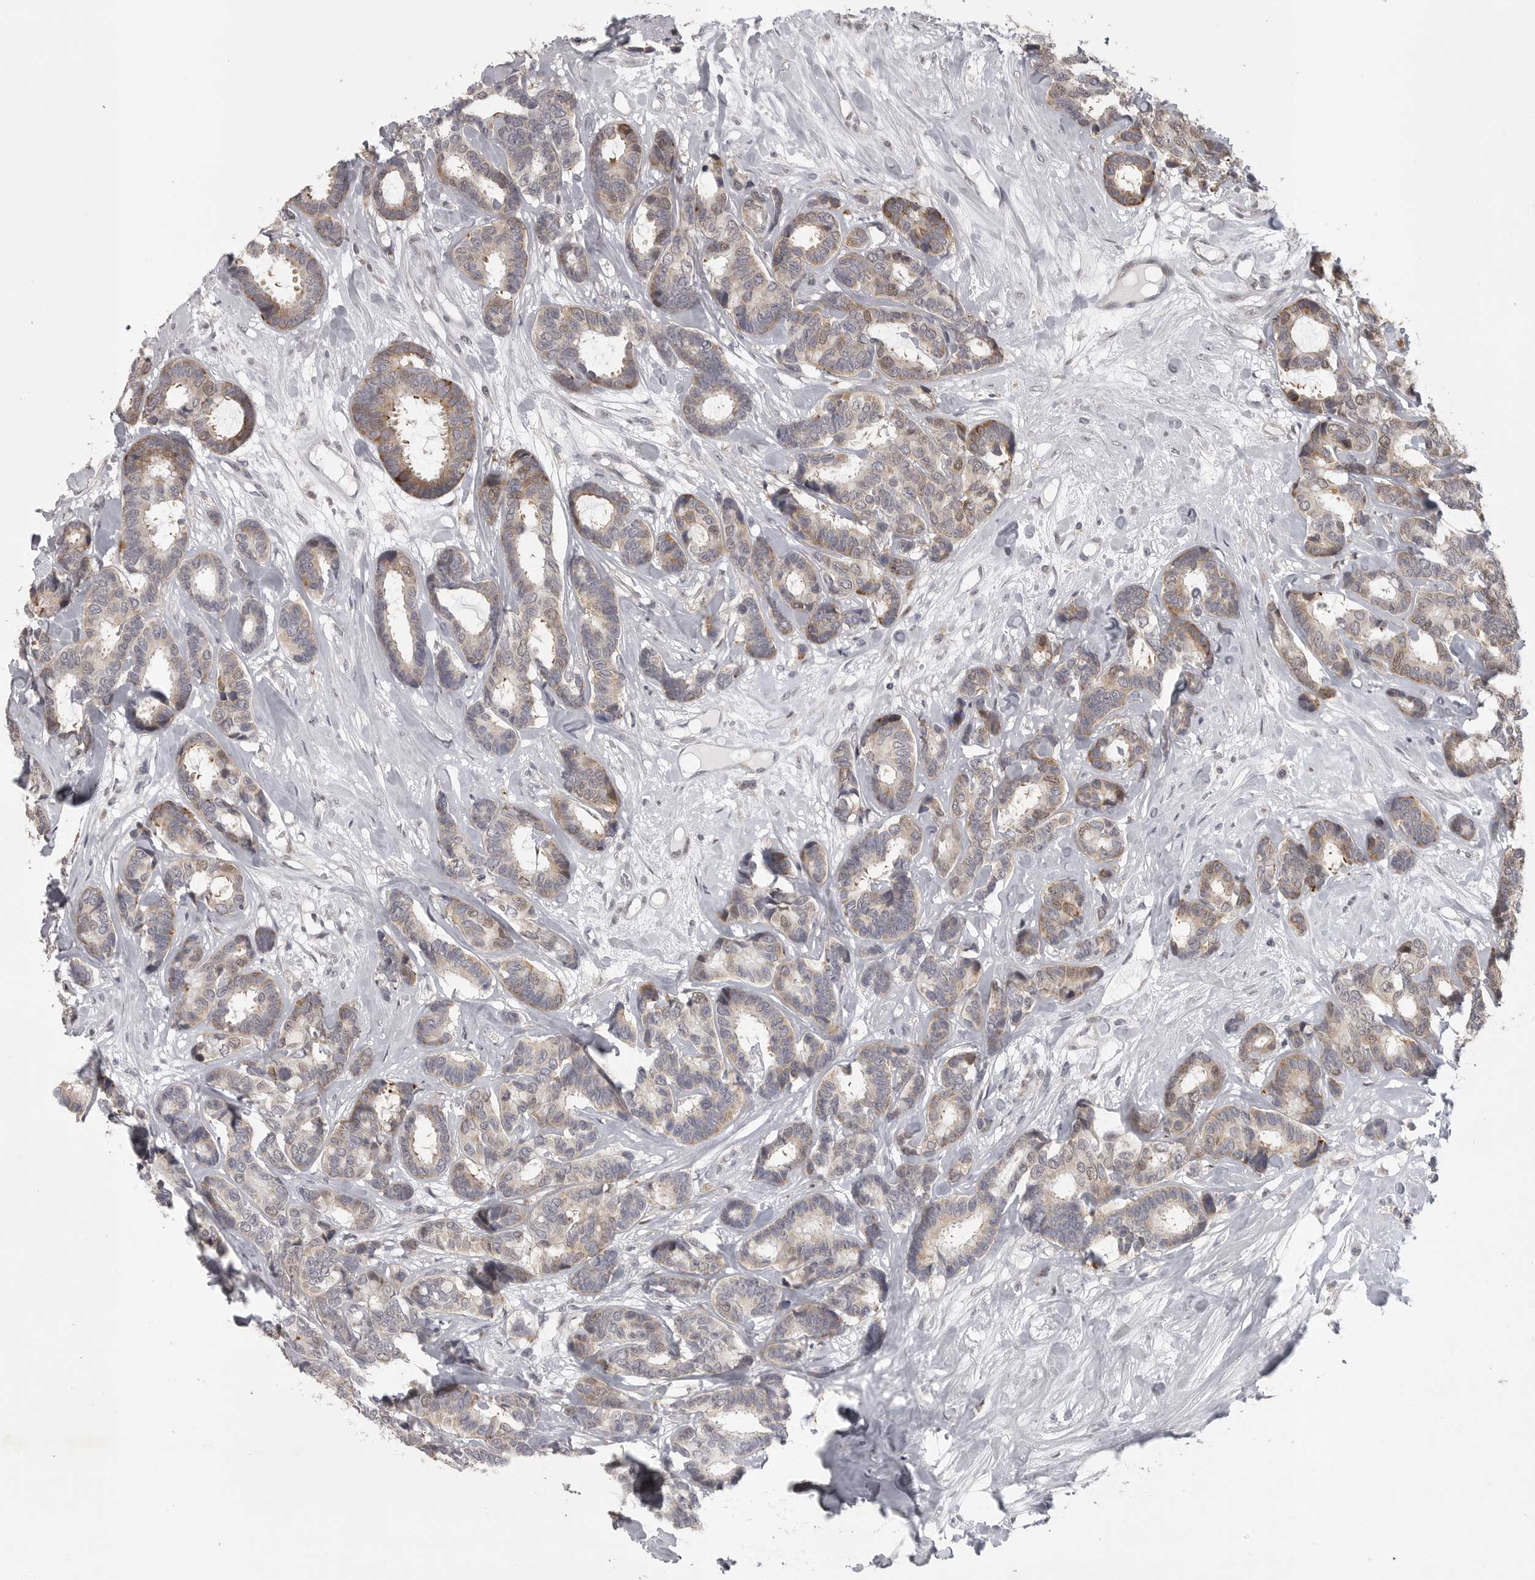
{"staining": {"intensity": "moderate", "quantity": "25%-75%", "location": "cytoplasmic/membranous"}, "tissue": "breast cancer", "cell_type": "Tumor cells", "image_type": "cancer", "snomed": [{"axis": "morphology", "description": "Duct carcinoma"}, {"axis": "topography", "description": "Breast"}], "caption": "IHC (DAB (3,3'-diaminobenzidine)) staining of breast invasive ductal carcinoma shows moderate cytoplasmic/membranous protein expression in about 25%-75% of tumor cells.", "gene": "POLE2", "patient": {"sex": "female", "age": 87}}